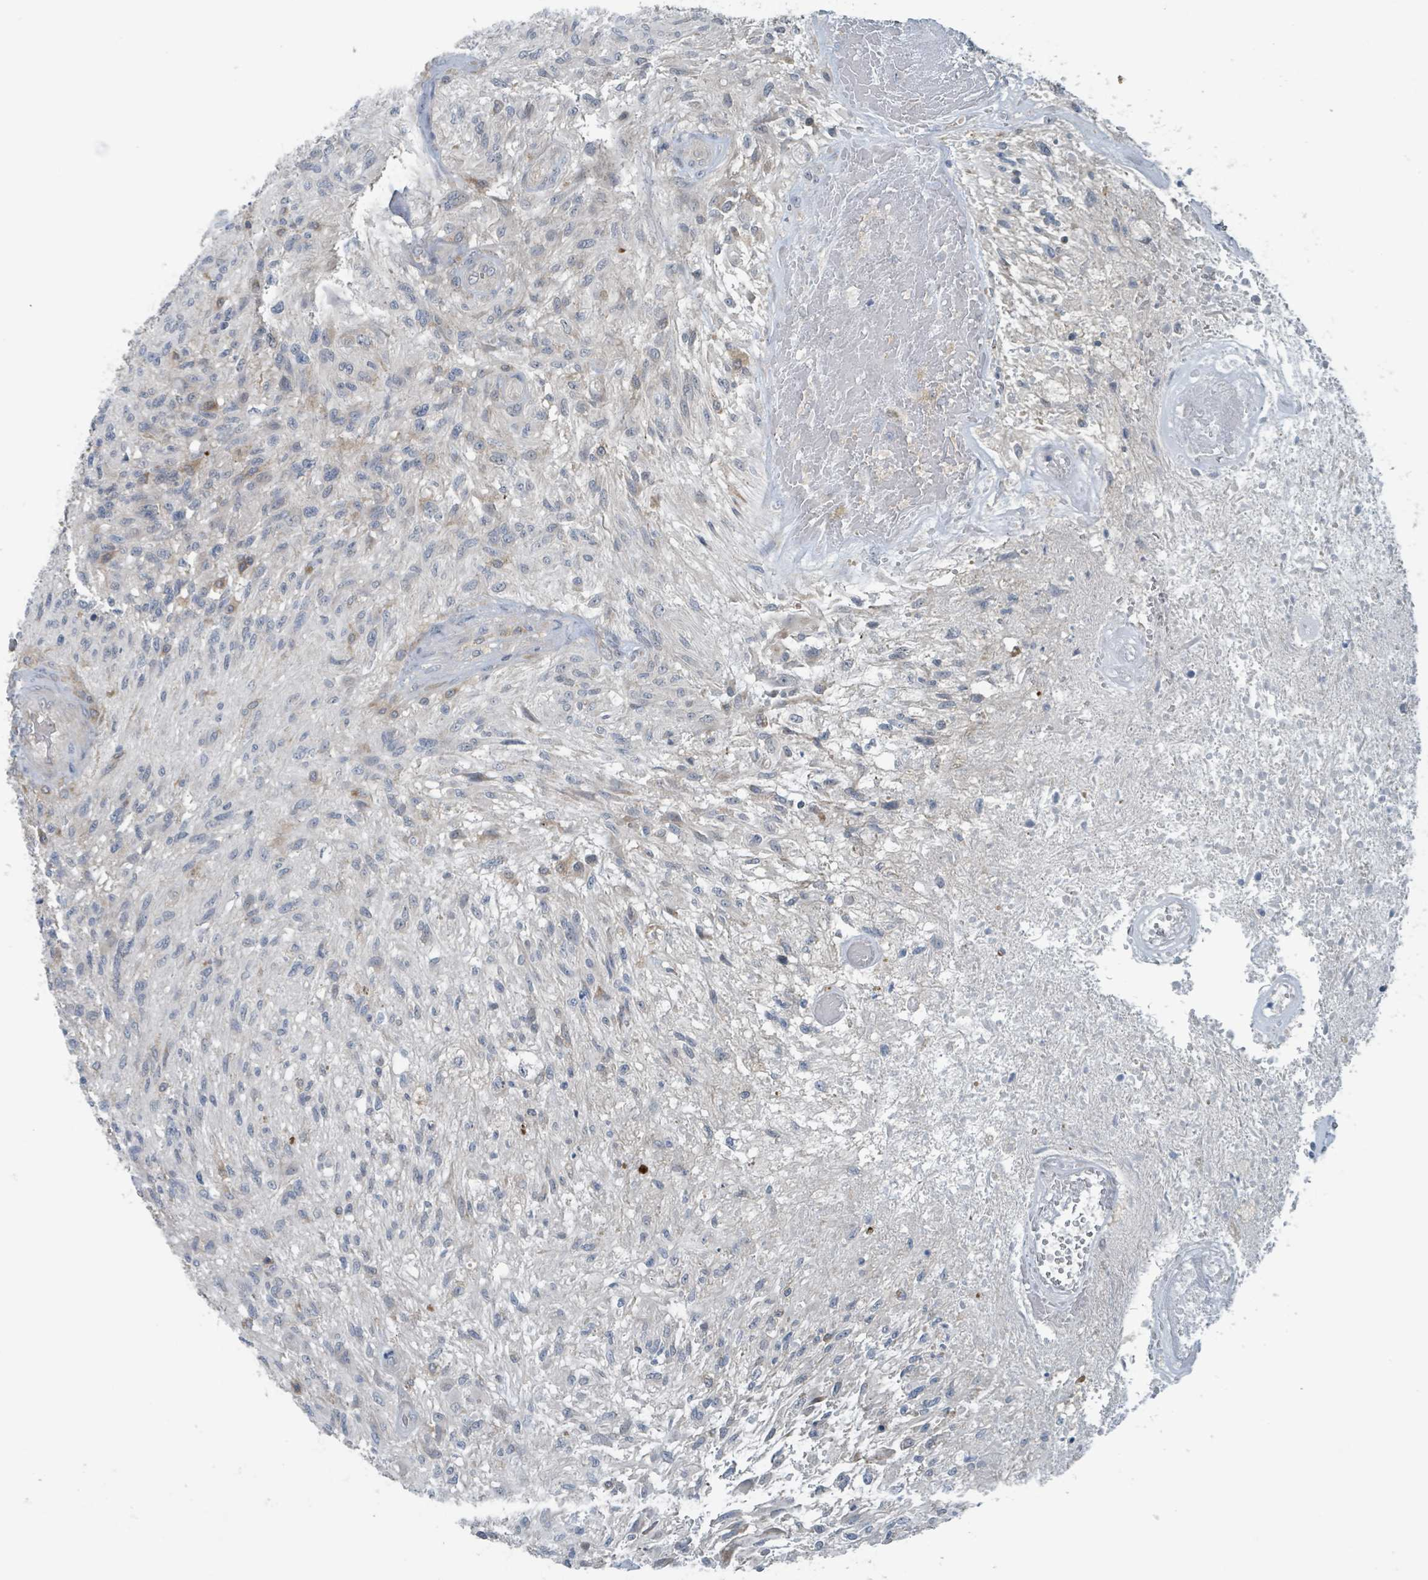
{"staining": {"intensity": "weak", "quantity": "<25%", "location": "cytoplasmic/membranous"}, "tissue": "glioma", "cell_type": "Tumor cells", "image_type": "cancer", "snomed": [{"axis": "morphology", "description": "Glioma, malignant, High grade"}, {"axis": "topography", "description": "Brain"}], "caption": "Immunohistochemistry image of human malignant glioma (high-grade) stained for a protein (brown), which demonstrates no expression in tumor cells.", "gene": "ACBD4", "patient": {"sex": "male", "age": 56}}